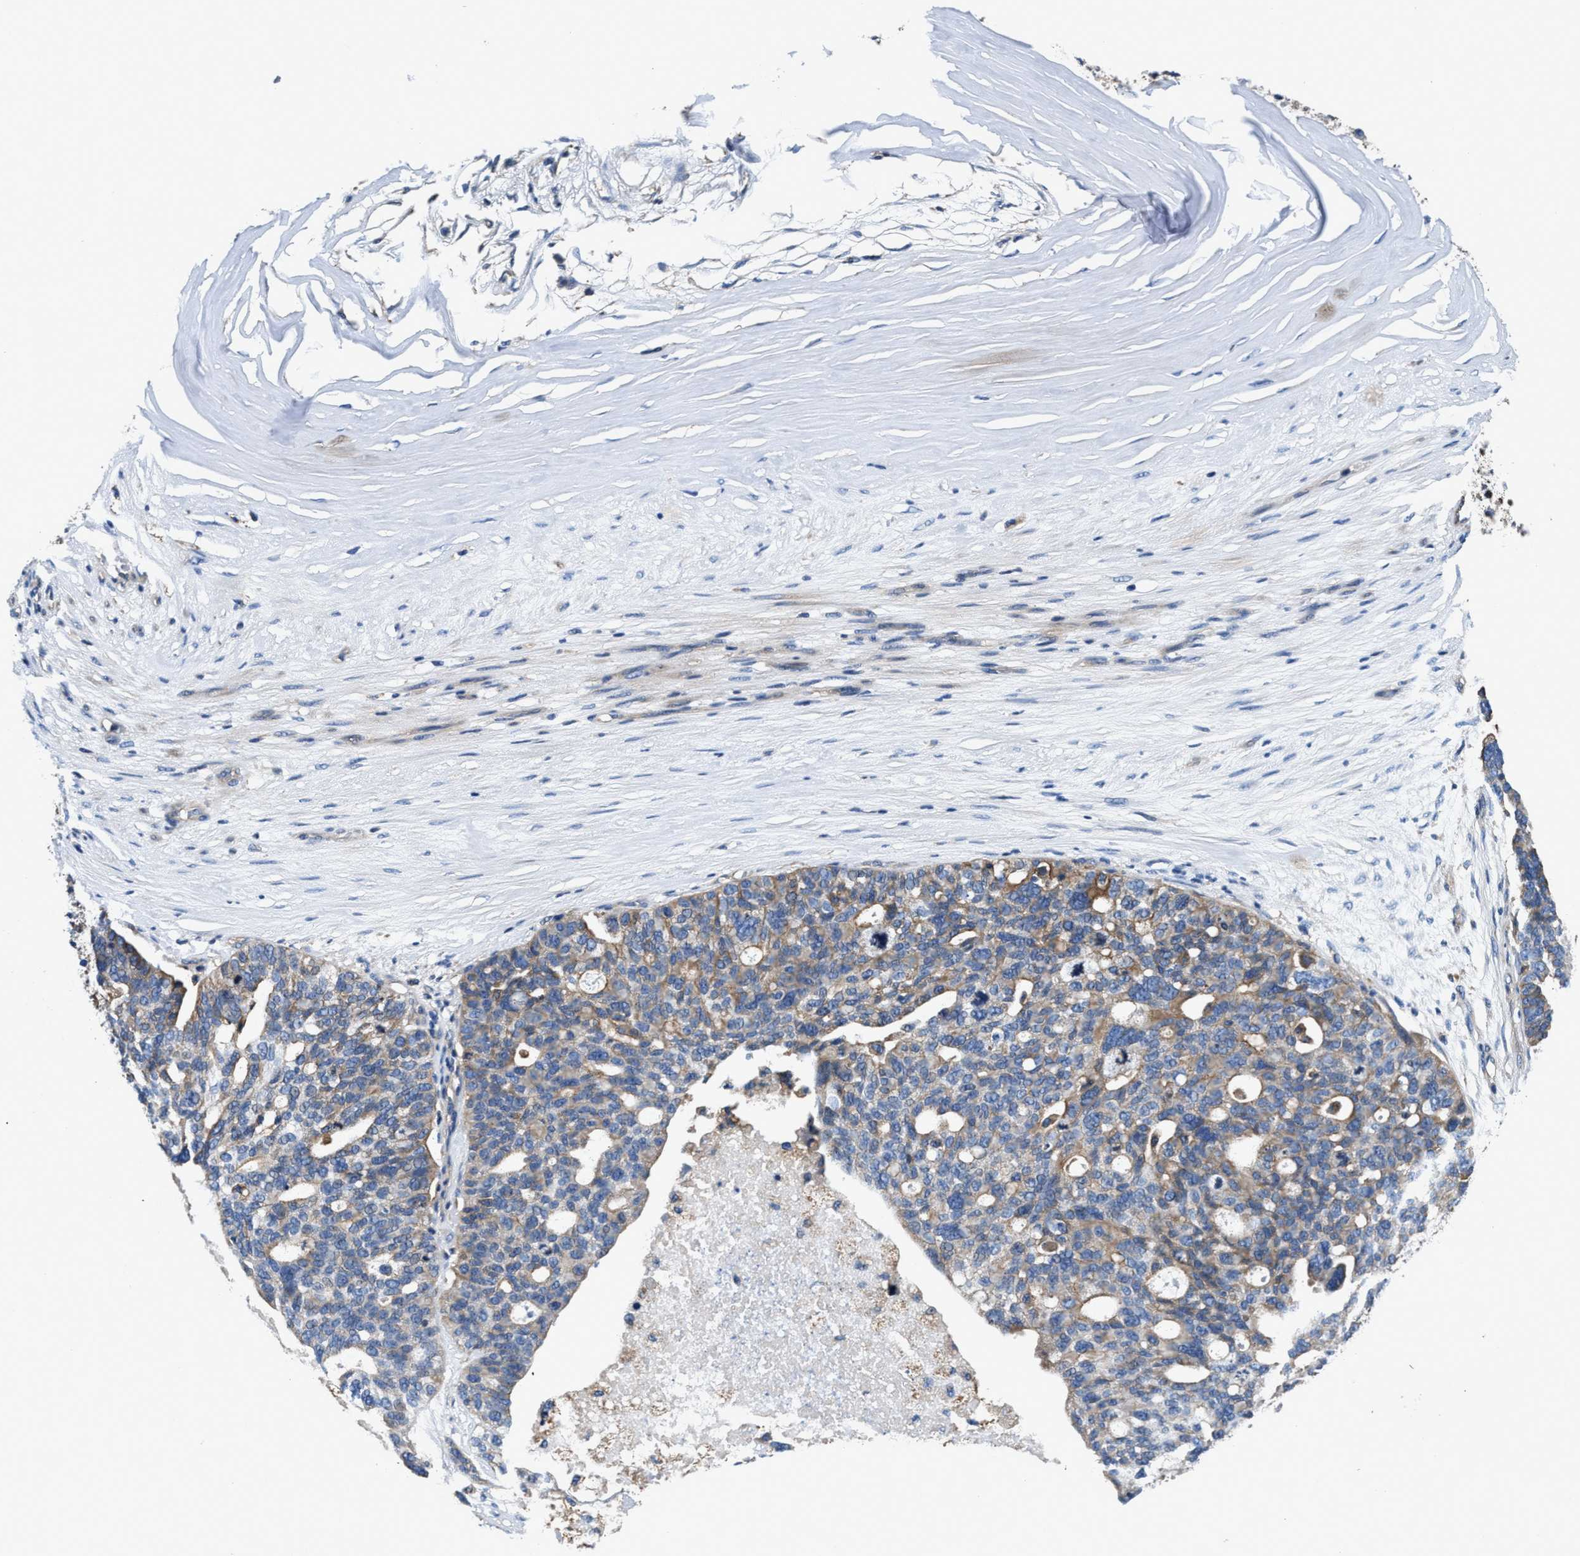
{"staining": {"intensity": "weak", "quantity": ">75%", "location": "cytoplasmic/membranous"}, "tissue": "ovarian cancer", "cell_type": "Tumor cells", "image_type": "cancer", "snomed": [{"axis": "morphology", "description": "Cystadenocarcinoma, serous, NOS"}, {"axis": "topography", "description": "Ovary"}], "caption": "An immunohistochemistry histopathology image of tumor tissue is shown. Protein staining in brown labels weak cytoplasmic/membranous positivity in ovarian cancer (serous cystadenocarcinoma) within tumor cells.", "gene": "PPP1R9B", "patient": {"sex": "female", "age": 59}}